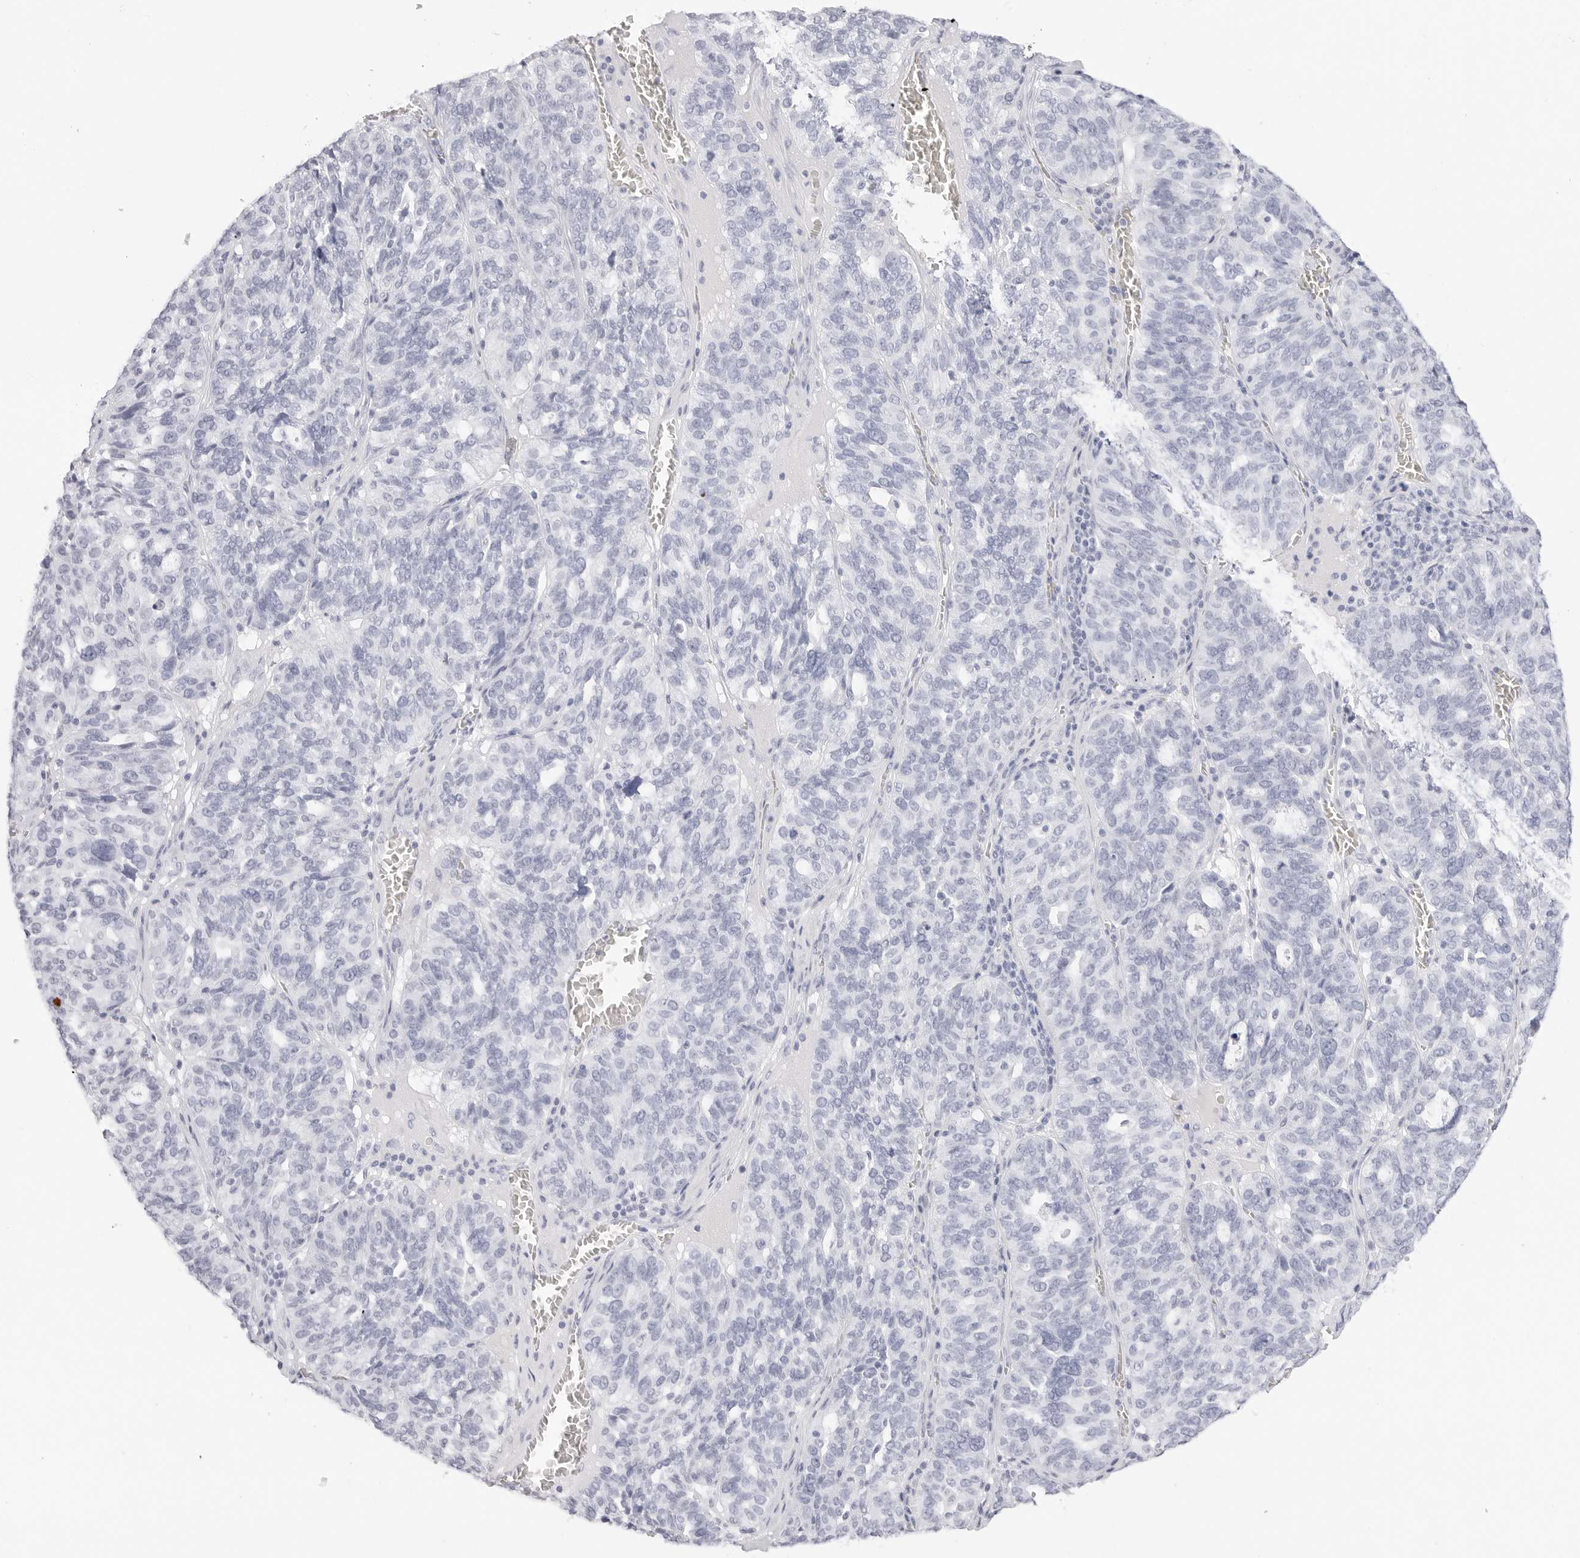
{"staining": {"intensity": "negative", "quantity": "none", "location": "none"}, "tissue": "ovarian cancer", "cell_type": "Tumor cells", "image_type": "cancer", "snomed": [{"axis": "morphology", "description": "Cystadenocarcinoma, serous, NOS"}, {"axis": "topography", "description": "Ovary"}], "caption": "The image demonstrates no staining of tumor cells in ovarian cancer (serous cystadenocarcinoma). (Immunohistochemistry (ihc), brightfield microscopy, high magnification).", "gene": "TFF2", "patient": {"sex": "female", "age": 59}}